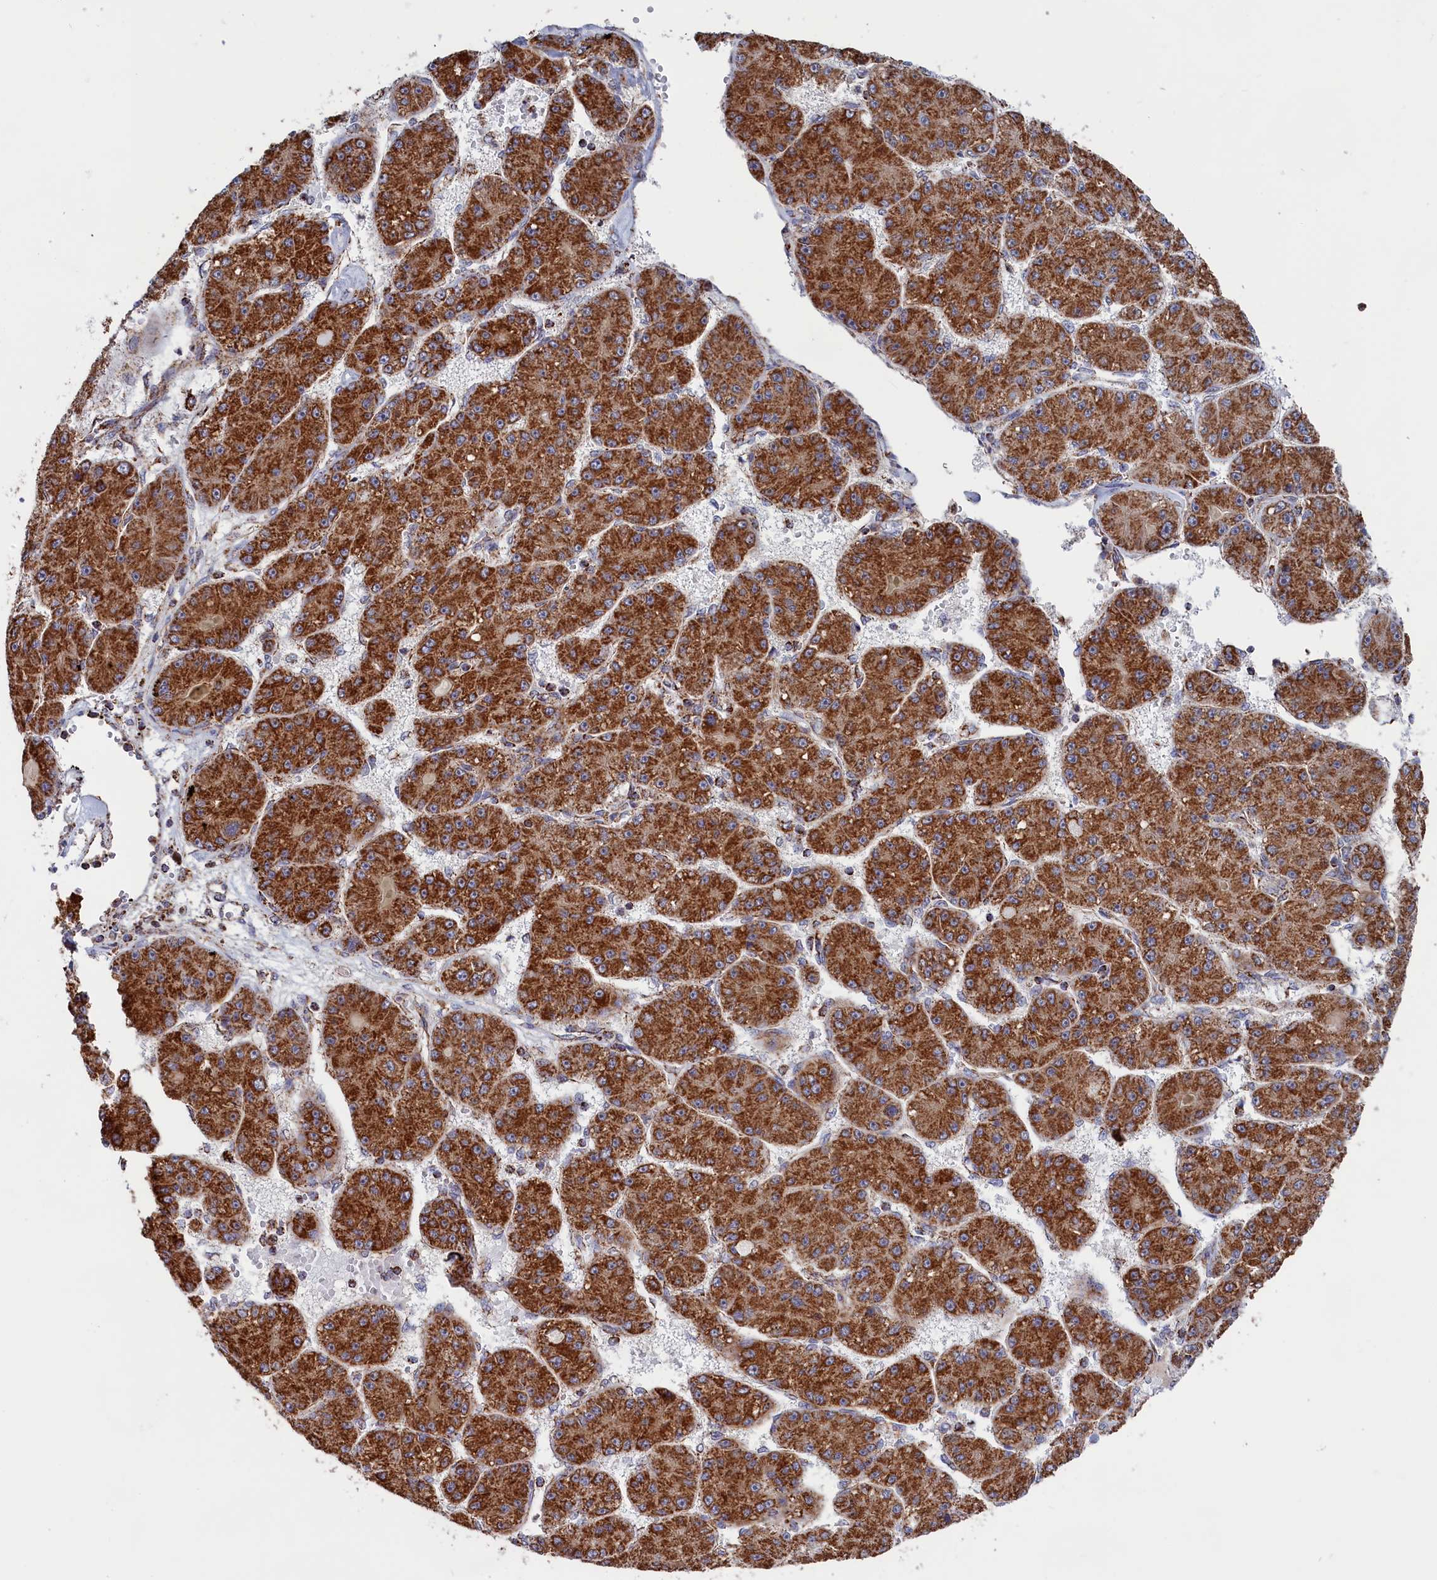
{"staining": {"intensity": "strong", "quantity": ">75%", "location": "cytoplasmic/membranous"}, "tissue": "liver cancer", "cell_type": "Tumor cells", "image_type": "cancer", "snomed": [{"axis": "morphology", "description": "Carcinoma, Hepatocellular, NOS"}, {"axis": "topography", "description": "Liver"}], "caption": "Immunohistochemical staining of human liver hepatocellular carcinoma reveals high levels of strong cytoplasmic/membranous protein staining in approximately >75% of tumor cells.", "gene": "MACROD1", "patient": {"sex": "male", "age": 67}}